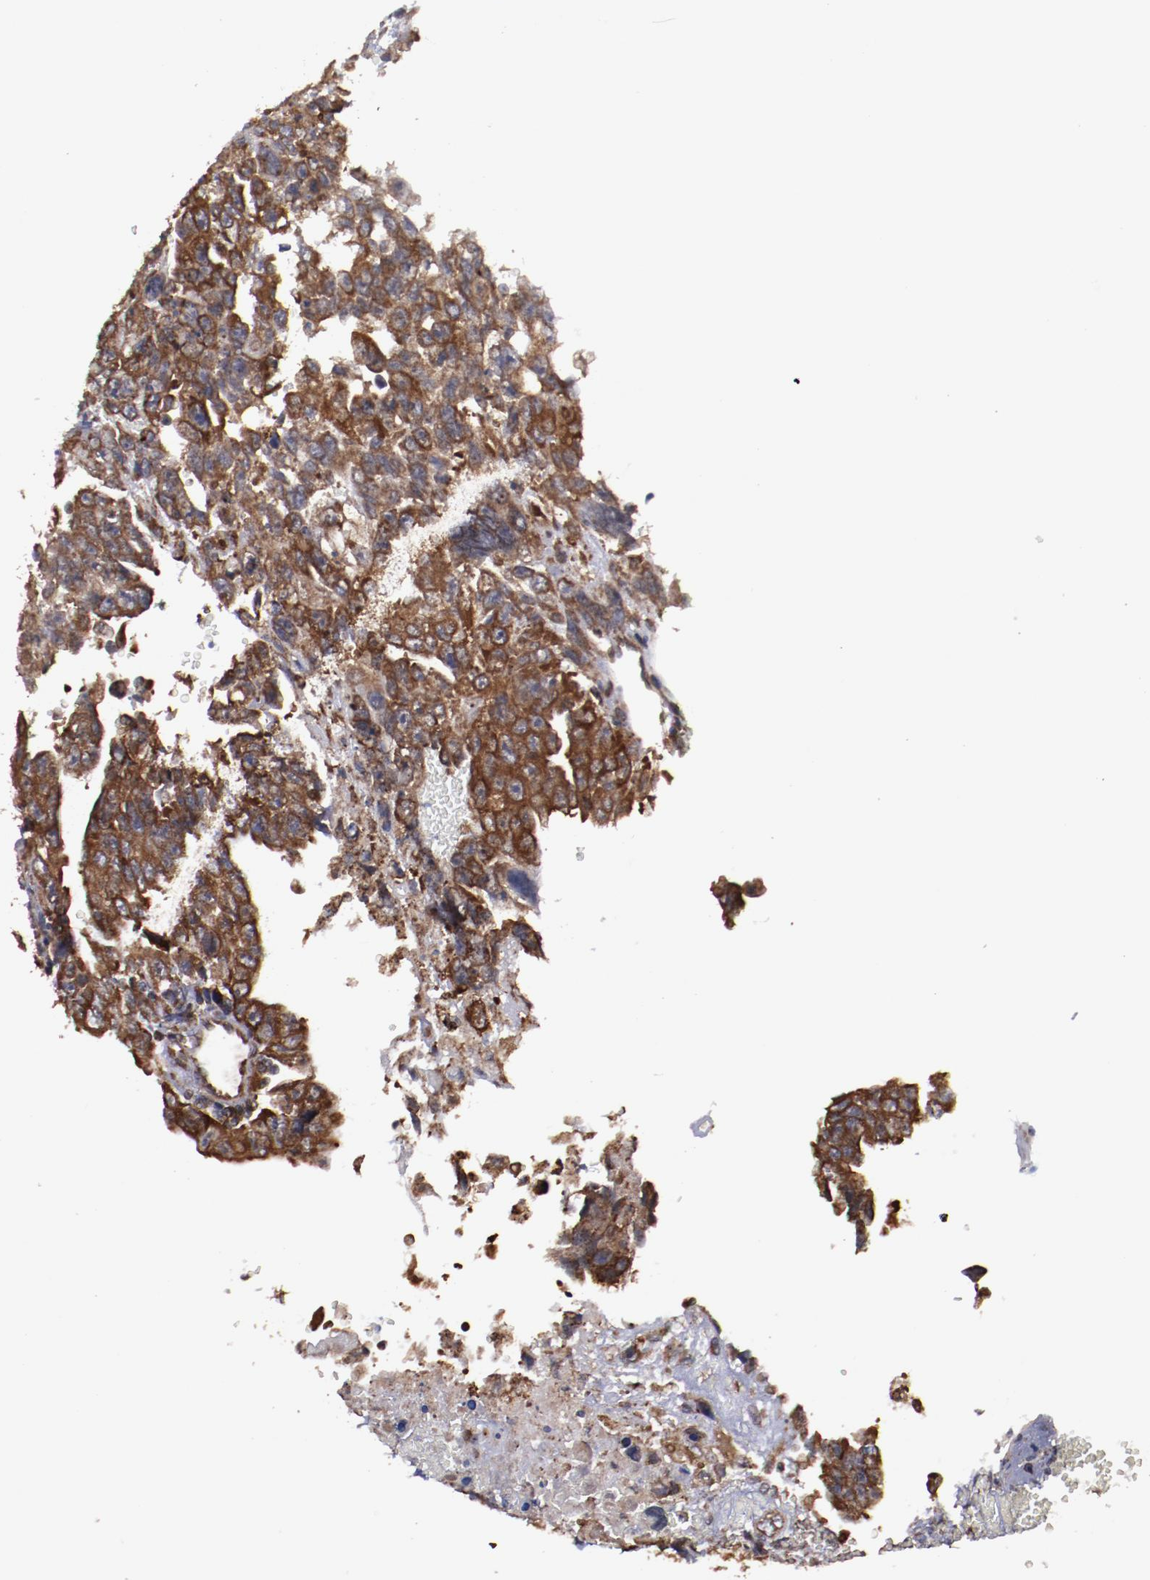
{"staining": {"intensity": "strong", "quantity": ">75%", "location": "cytoplasmic/membranous"}, "tissue": "testis cancer", "cell_type": "Tumor cells", "image_type": "cancer", "snomed": [{"axis": "morphology", "description": "Carcinoma, Embryonal, NOS"}, {"axis": "topography", "description": "Testis"}], "caption": "Immunohistochemical staining of testis cancer displays high levels of strong cytoplasmic/membranous positivity in about >75% of tumor cells. The protein is shown in brown color, while the nuclei are stained blue.", "gene": "RPS4Y1", "patient": {"sex": "male", "age": 28}}